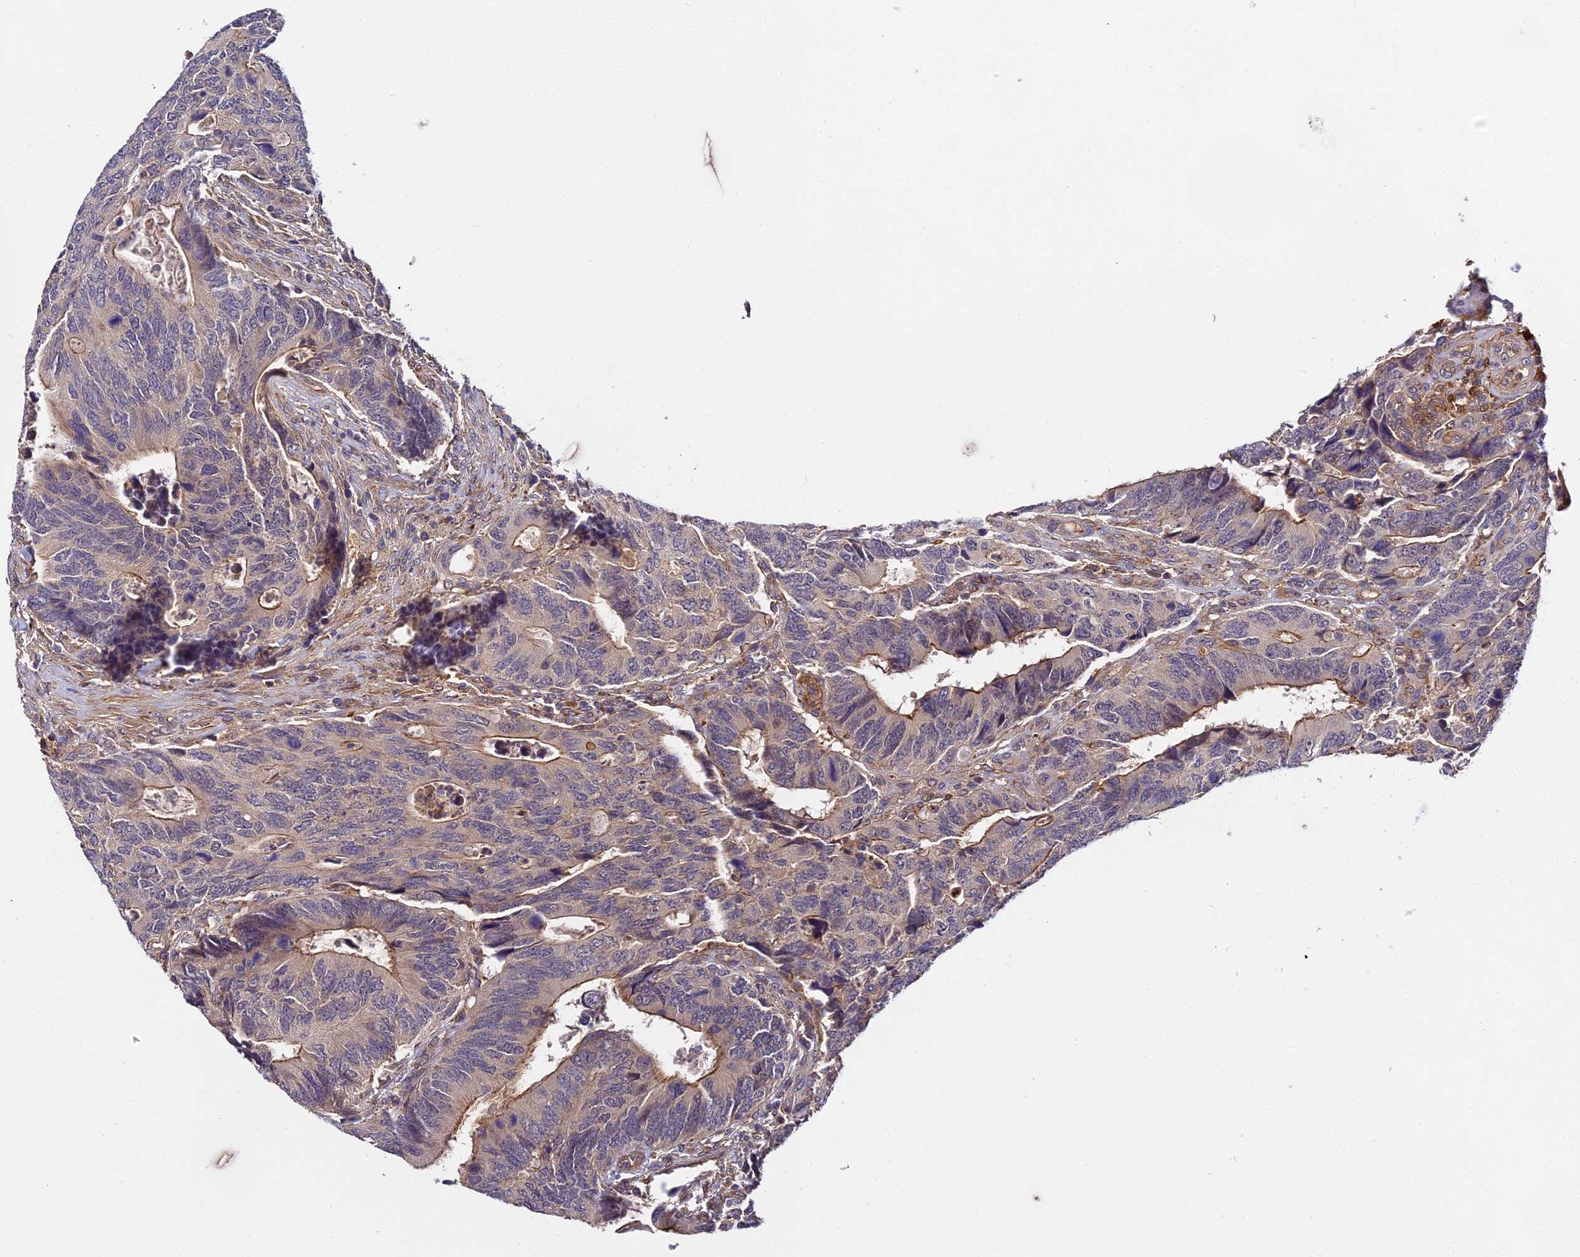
{"staining": {"intensity": "moderate", "quantity": "<25%", "location": "cytoplasmic/membranous"}, "tissue": "colorectal cancer", "cell_type": "Tumor cells", "image_type": "cancer", "snomed": [{"axis": "morphology", "description": "Adenocarcinoma, NOS"}, {"axis": "topography", "description": "Colon"}], "caption": "Protein expression analysis of colorectal adenocarcinoma displays moderate cytoplasmic/membranous positivity in about <25% of tumor cells. The protein of interest is shown in brown color, while the nuclei are stained blue.", "gene": "ZBED8", "patient": {"sex": "male", "age": 87}}